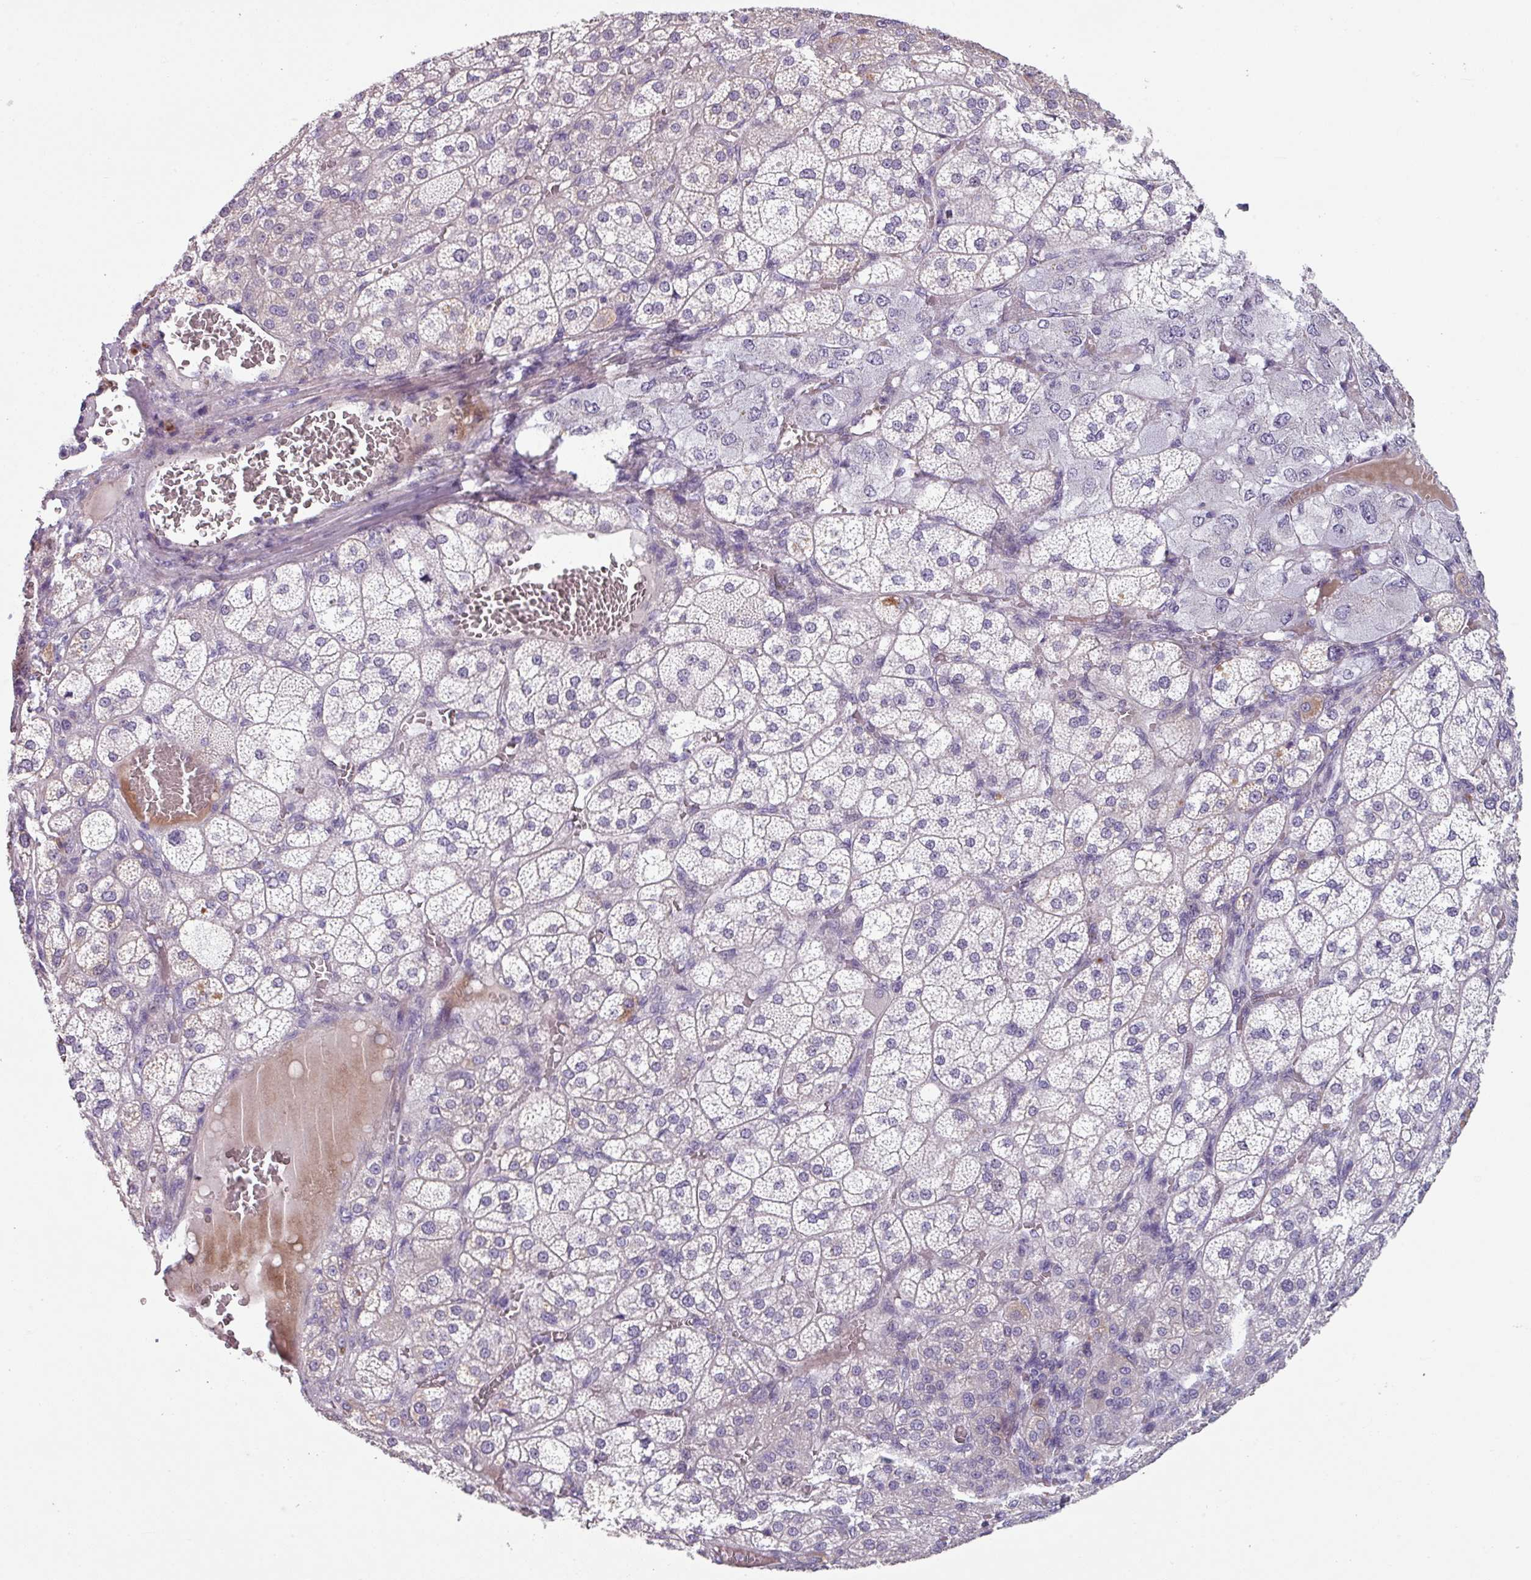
{"staining": {"intensity": "weak", "quantity": "25%-75%", "location": "cytoplasmic/membranous"}, "tissue": "adrenal gland", "cell_type": "Glandular cells", "image_type": "normal", "snomed": [{"axis": "morphology", "description": "Normal tissue, NOS"}, {"axis": "topography", "description": "Adrenal gland"}], "caption": "An immunohistochemistry (IHC) histopathology image of normal tissue is shown. Protein staining in brown highlights weak cytoplasmic/membranous positivity in adrenal gland within glandular cells. The staining was performed using DAB to visualize the protein expression in brown, while the nuclei were stained in blue with hematoxylin (Magnification: 20x).", "gene": "TMEM132A", "patient": {"sex": "female", "age": 60}}